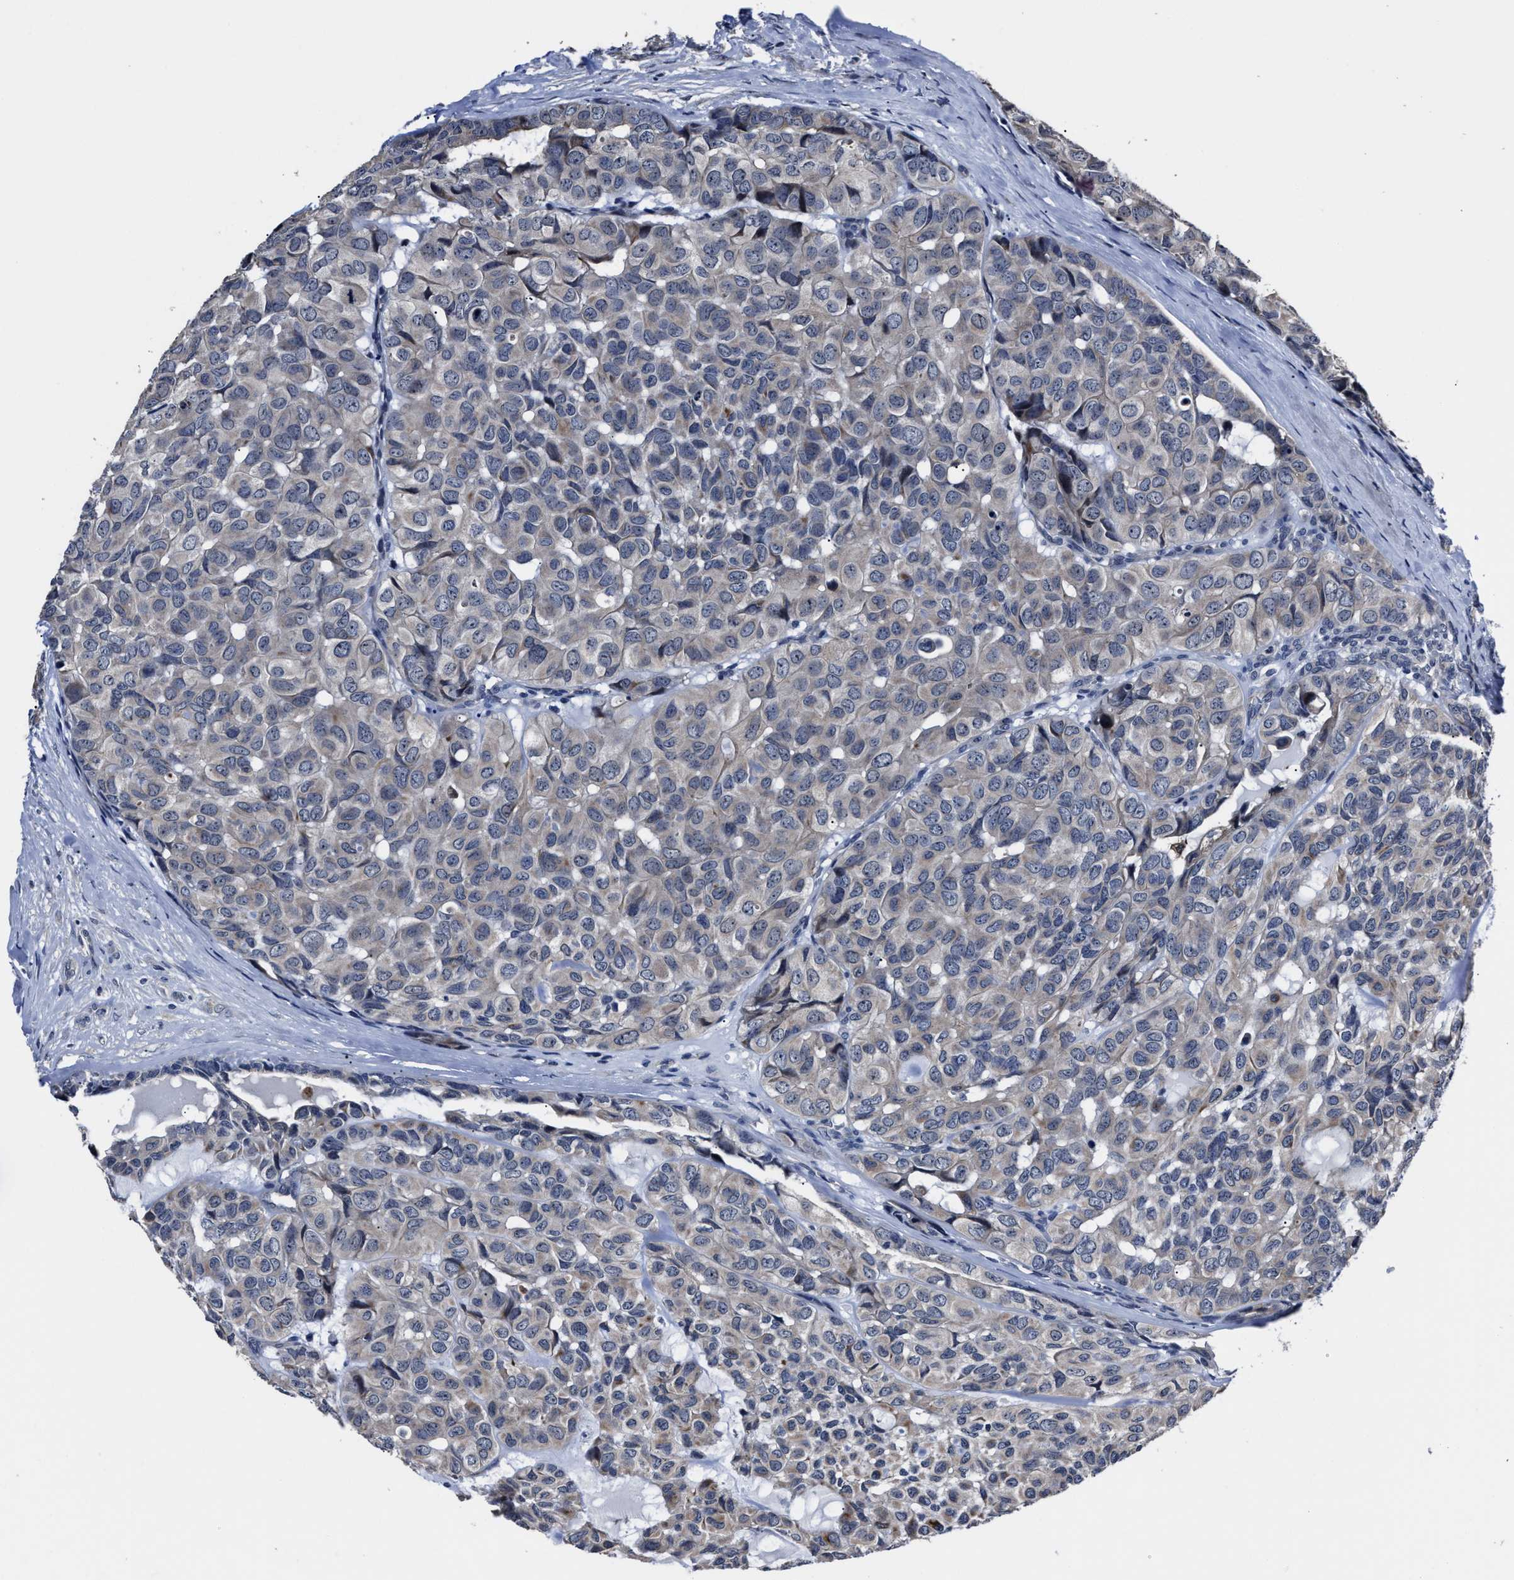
{"staining": {"intensity": "weak", "quantity": "<25%", "location": "cytoplasmic/membranous"}, "tissue": "head and neck cancer", "cell_type": "Tumor cells", "image_type": "cancer", "snomed": [{"axis": "morphology", "description": "Adenocarcinoma, NOS"}, {"axis": "topography", "description": "Salivary gland, NOS"}, {"axis": "topography", "description": "Head-Neck"}], "caption": "DAB immunohistochemical staining of human adenocarcinoma (head and neck) displays no significant staining in tumor cells.", "gene": "RSBN1L", "patient": {"sex": "female", "age": 76}}